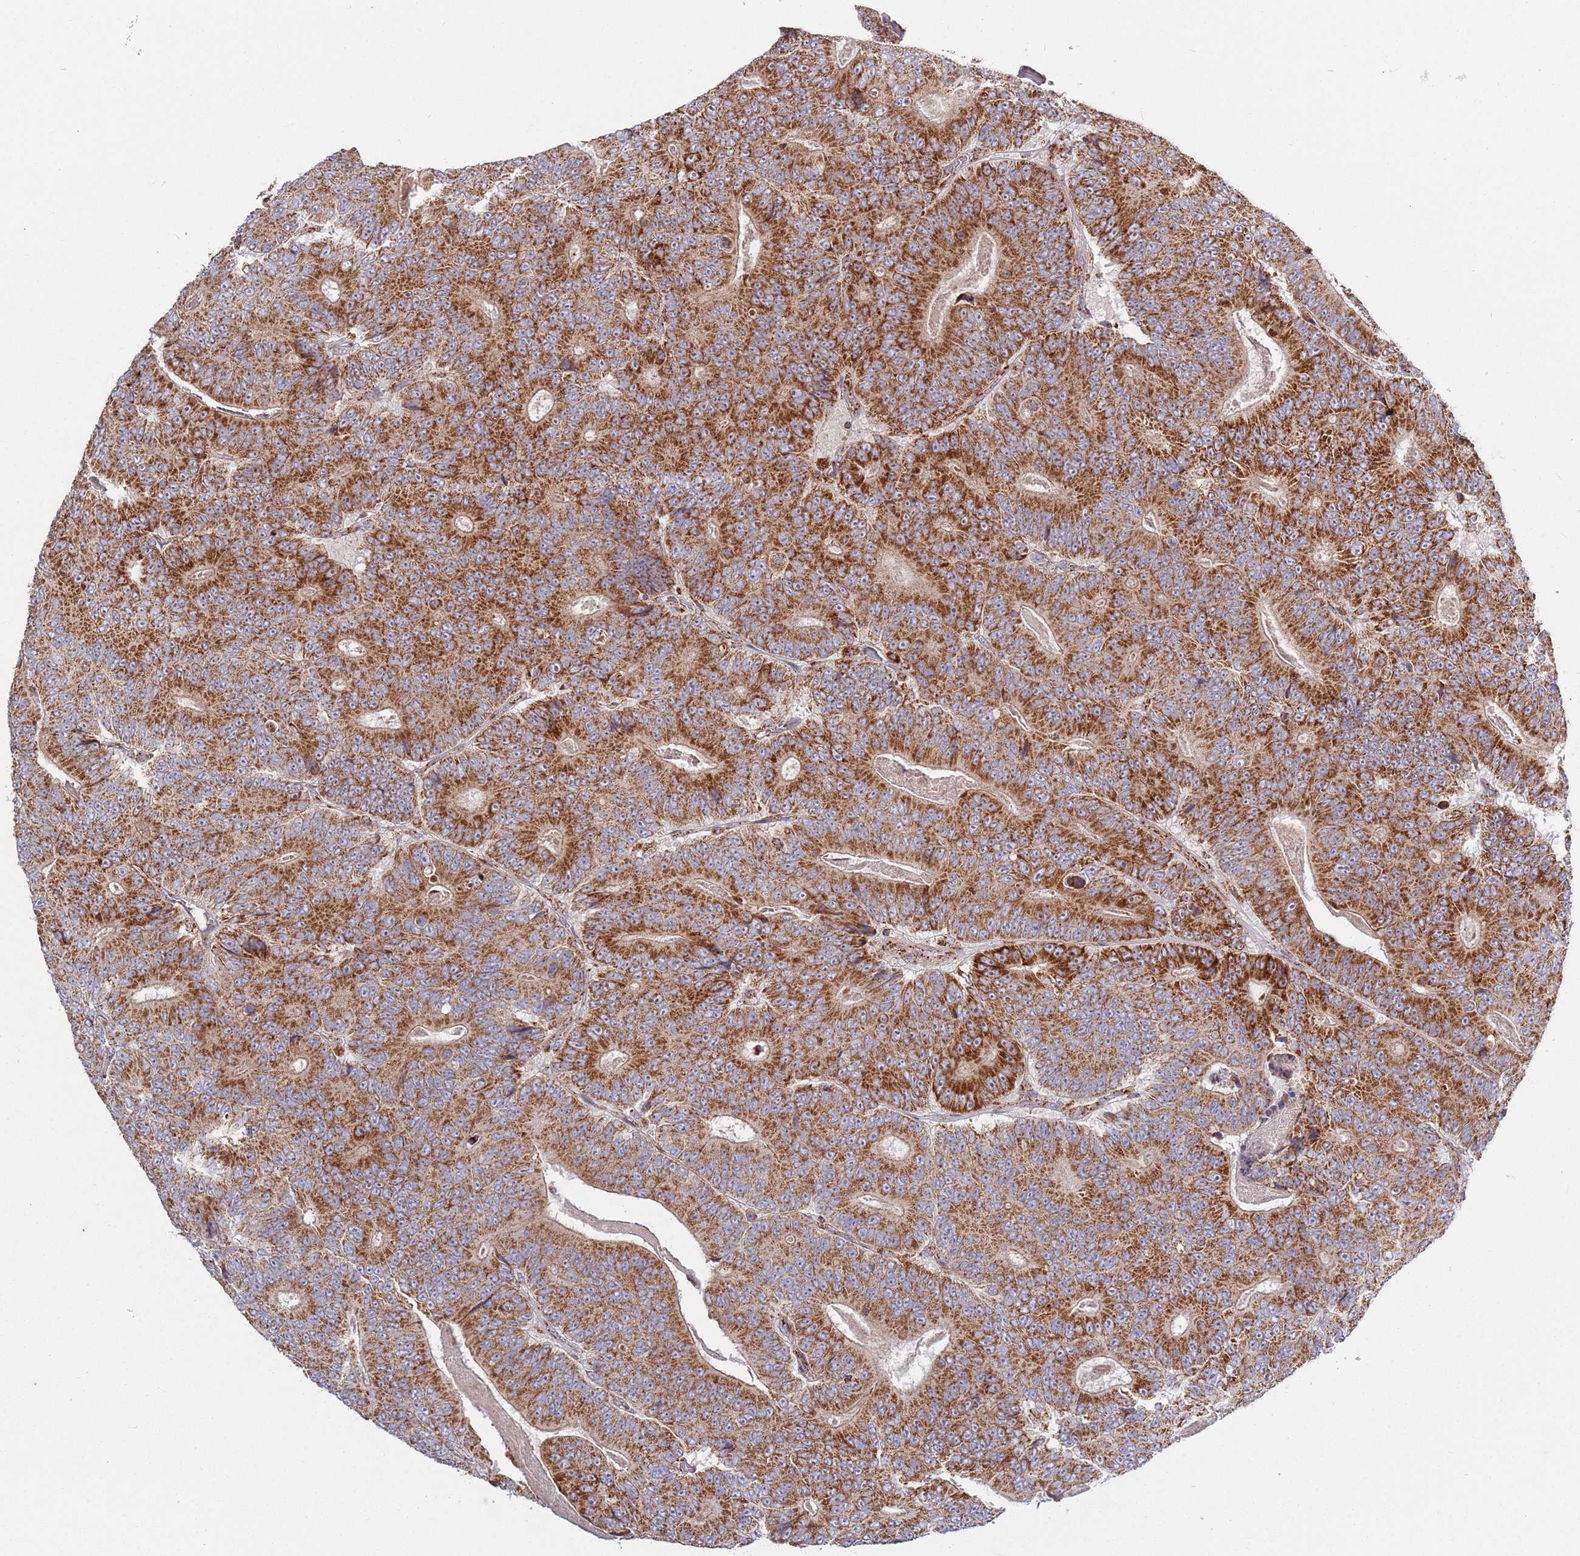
{"staining": {"intensity": "strong", "quantity": ">75%", "location": "cytoplasmic/membranous"}, "tissue": "colorectal cancer", "cell_type": "Tumor cells", "image_type": "cancer", "snomed": [{"axis": "morphology", "description": "Adenocarcinoma, NOS"}, {"axis": "topography", "description": "Colon"}], "caption": "Tumor cells reveal high levels of strong cytoplasmic/membranous expression in about >75% of cells in colorectal cancer (adenocarcinoma). (Stains: DAB (3,3'-diaminobenzidine) in brown, nuclei in blue, Microscopy: brightfield microscopy at high magnification).", "gene": "ATP5PD", "patient": {"sex": "male", "age": 83}}